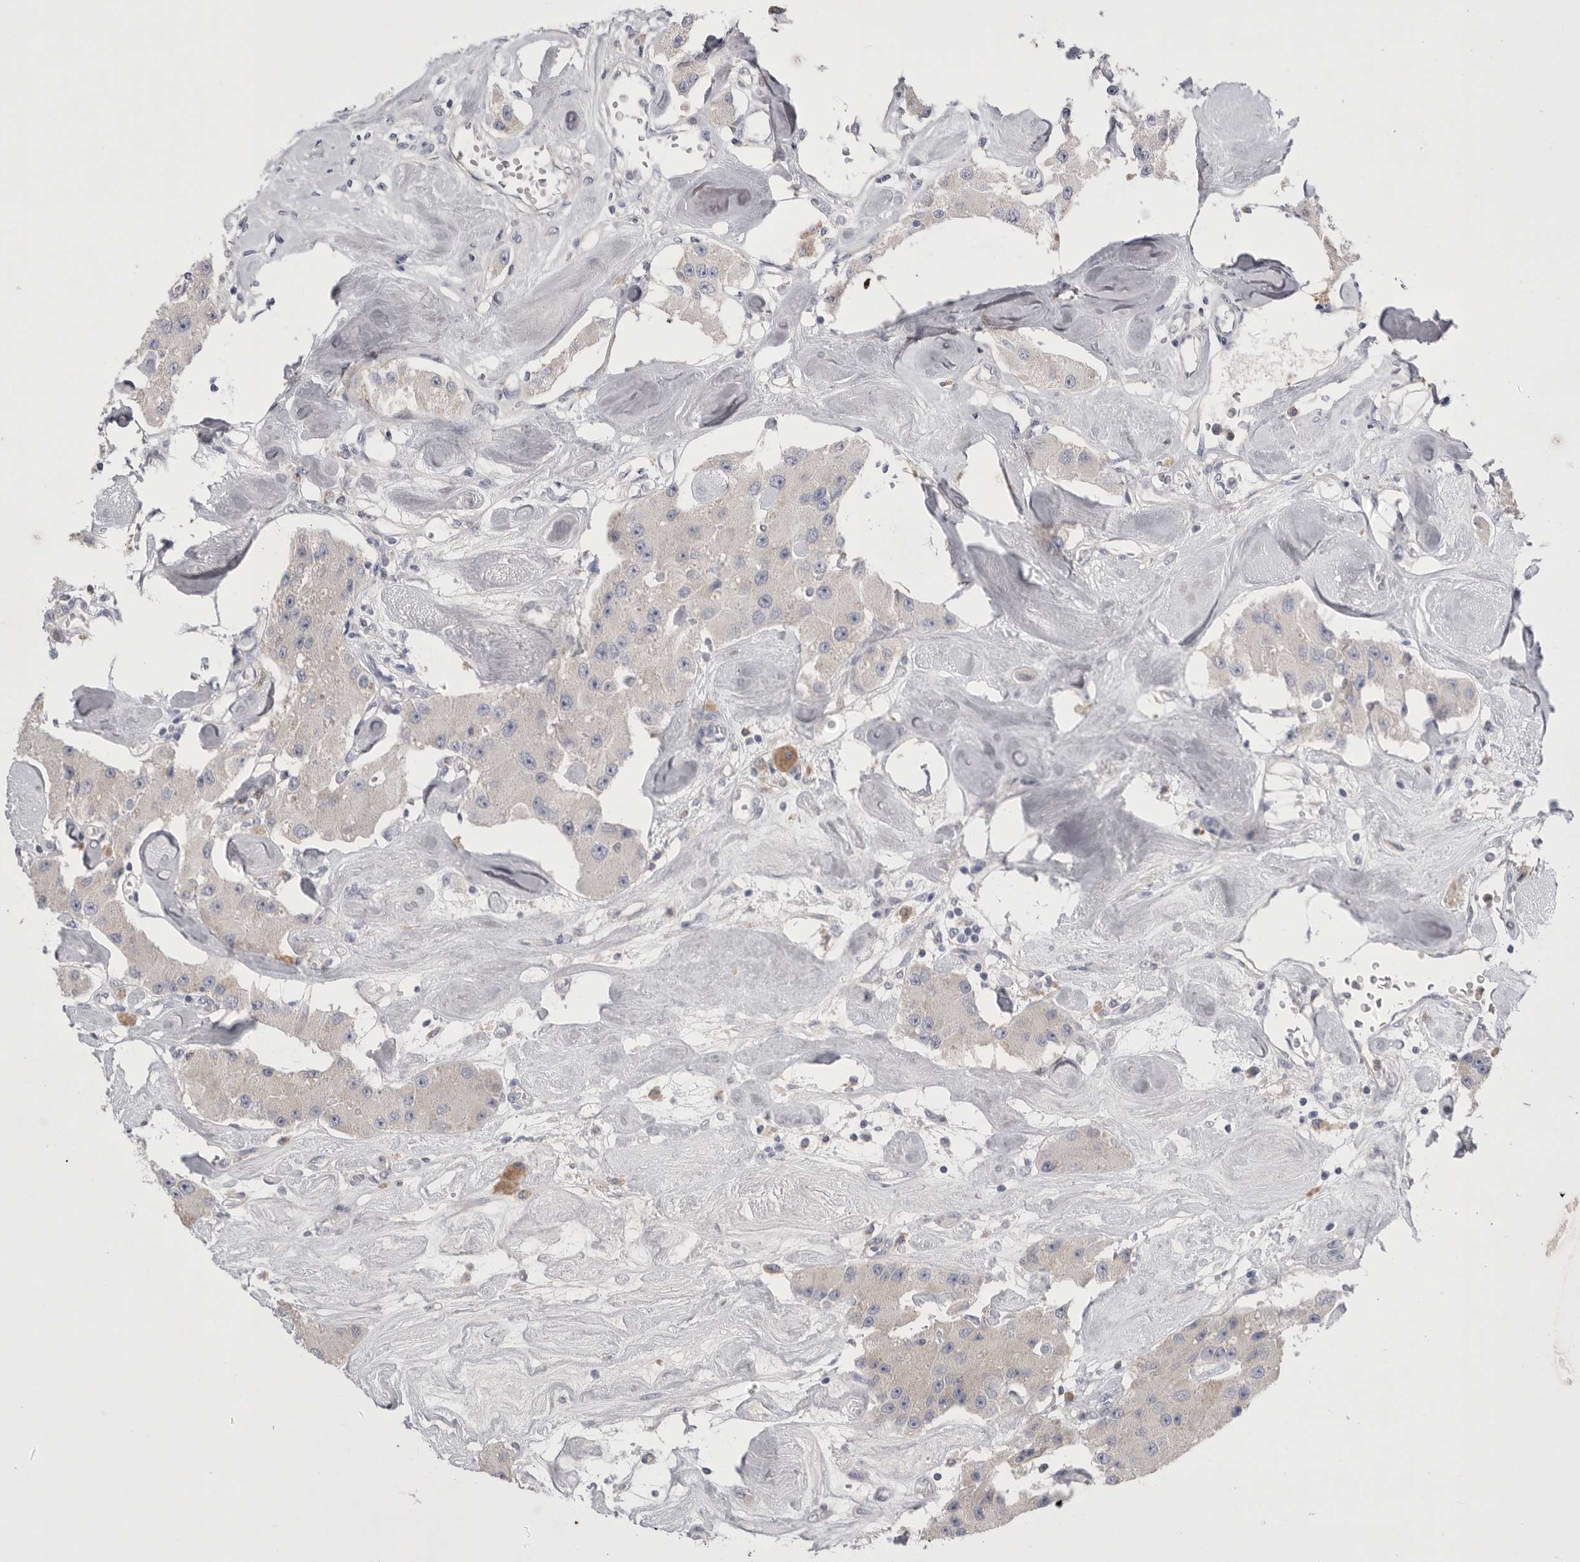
{"staining": {"intensity": "negative", "quantity": "none", "location": "none"}, "tissue": "carcinoid", "cell_type": "Tumor cells", "image_type": "cancer", "snomed": [{"axis": "morphology", "description": "Carcinoid, malignant, NOS"}, {"axis": "topography", "description": "Pancreas"}], "caption": "This image is of carcinoid (malignant) stained with immunohistochemistry (IHC) to label a protein in brown with the nuclei are counter-stained blue. There is no expression in tumor cells. Nuclei are stained in blue.", "gene": "CCDC126", "patient": {"sex": "male", "age": 41}}